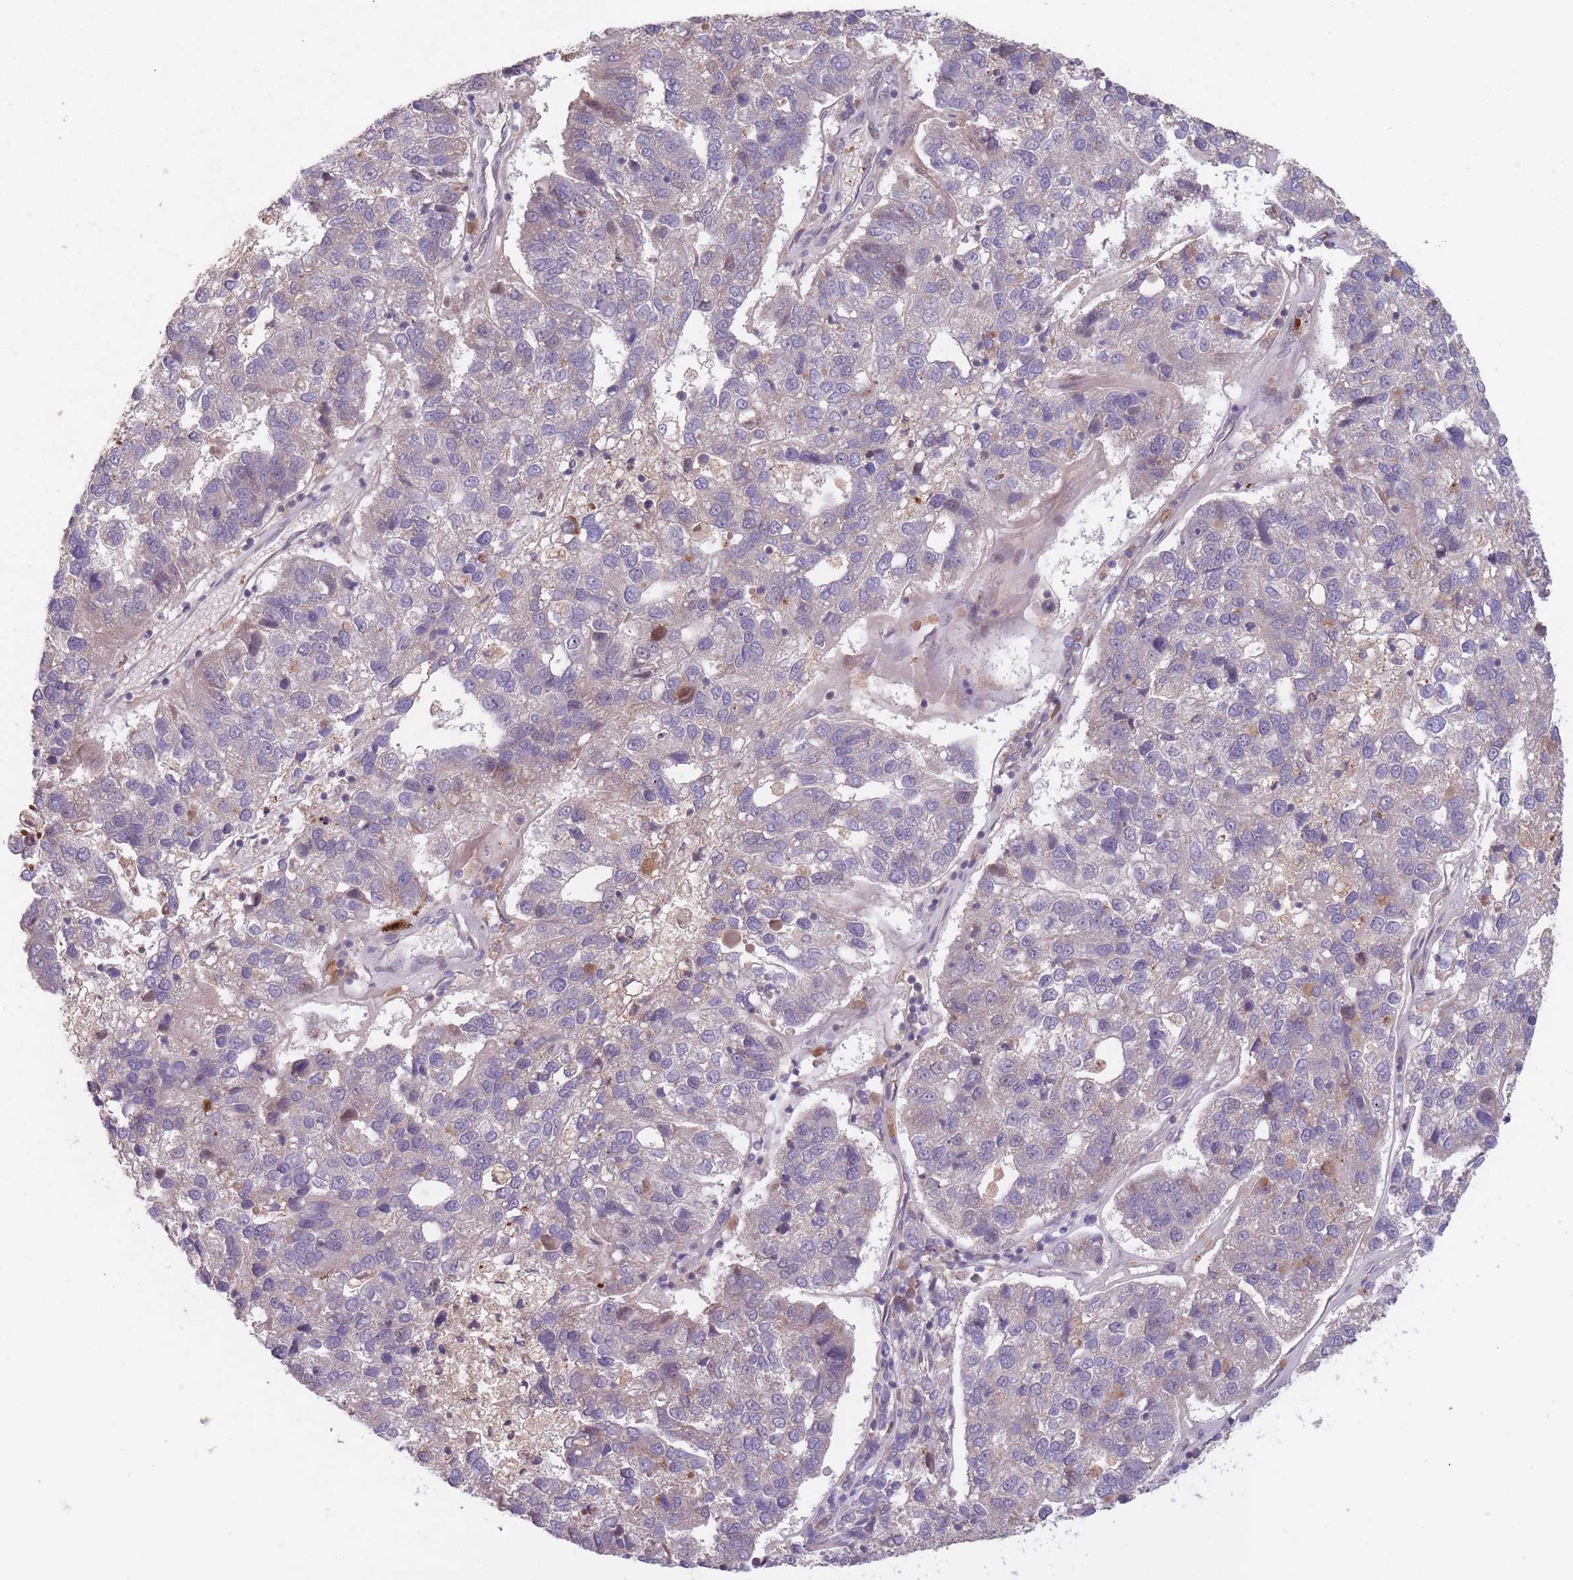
{"staining": {"intensity": "negative", "quantity": "none", "location": "none"}, "tissue": "pancreatic cancer", "cell_type": "Tumor cells", "image_type": "cancer", "snomed": [{"axis": "morphology", "description": "Adenocarcinoma, NOS"}, {"axis": "topography", "description": "Pancreas"}], "caption": "Immunohistochemistry histopathology image of neoplastic tissue: human pancreatic adenocarcinoma stained with DAB (3,3'-diaminobenzidine) displays no significant protein expression in tumor cells.", "gene": "SECTM1", "patient": {"sex": "female", "age": 61}}